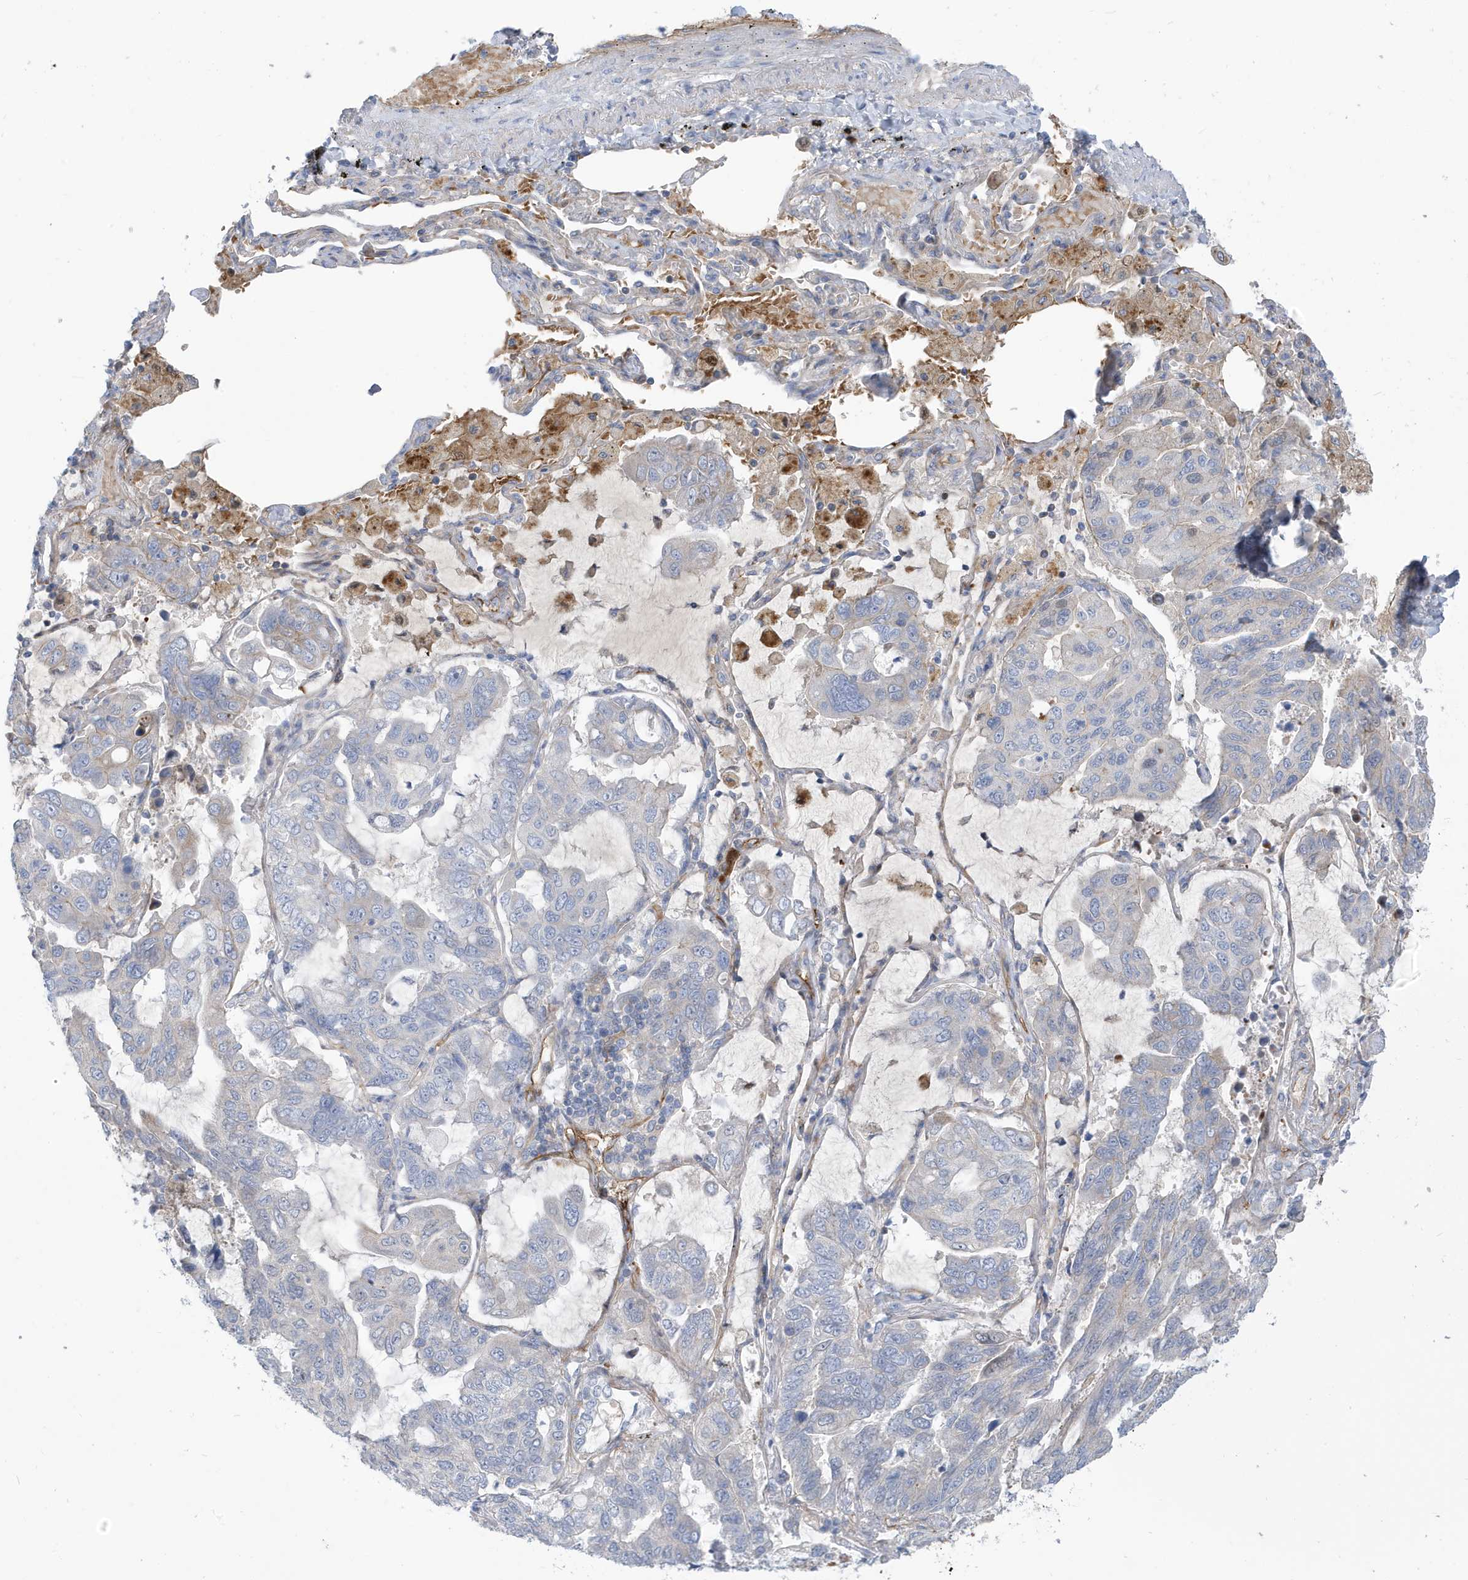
{"staining": {"intensity": "negative", "quantity": "none", "location": "none"}, "tissue": "lung cancer", "cell_type": "Tumor cells", "image_type": "cancer", "snomed": [{"axis": "morphology", "description": "Adenocarcinoma, NOS"}, {"axis": "topography", "description": "Lung"}], "caption": "The immunohistochemistry histopathology image has no significant expression in tumor cells of lung adenocarcinoma tissue. (Stains: DAB immunohistochemistry with hematoxylin counter stain, Microscopy: brightfield microscopy at high magnification).", "gene": "ATP13A5", "patient": {"sex": "male", "age": 64}}